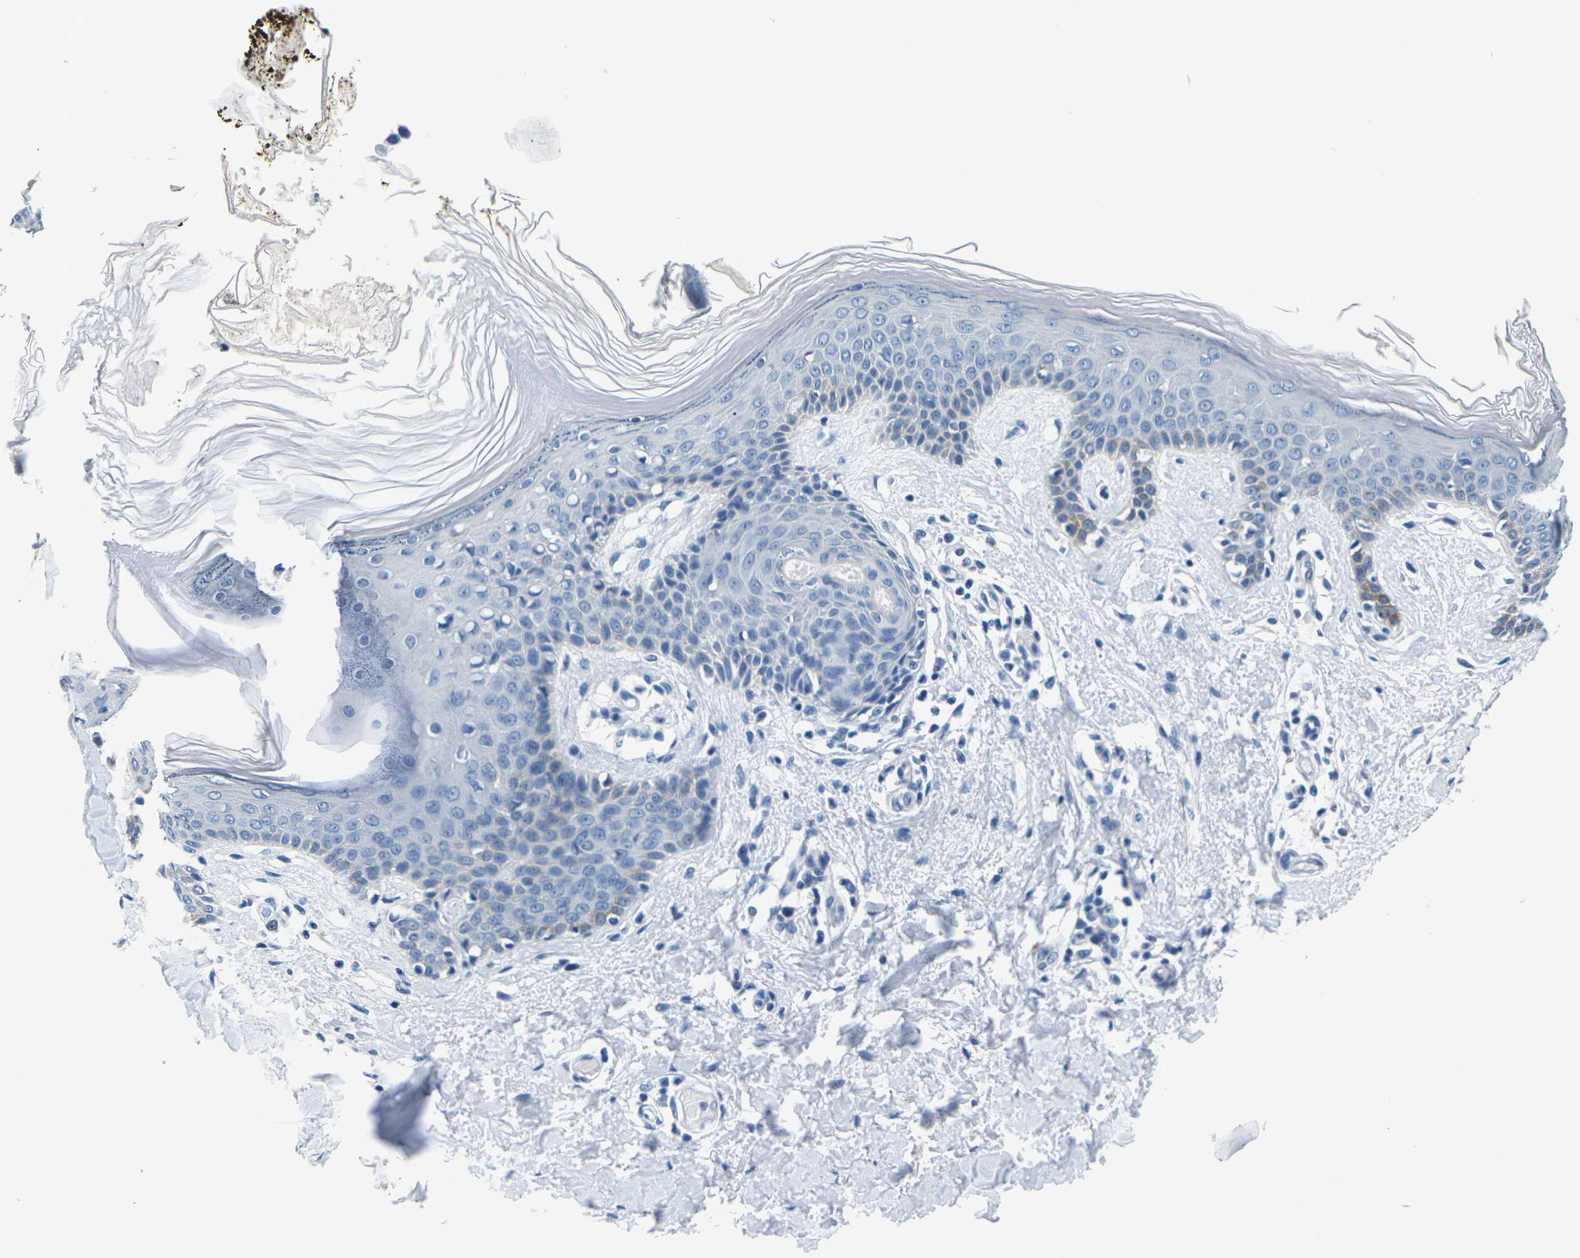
{"staining": {"intensity": "negative", "quantity": "none", "location": "none"}, "tissue": "skin", "cell_type": "Fibroblasts", "image_type": "normal", "snomed": [{"axis": "morphology", "description": "Normal tissue, NOS"}, {"axis": "topography", "description": "Skin"}], "caption": "Immunohistochemistry (IHC) image of benign skin: skin stained with DAB (3,3'-diaminobenzidine) shows no significant protein positivity in fibroblasts.", "gene": "UMOD", "patient": {"sex": "male", "age": 53}}